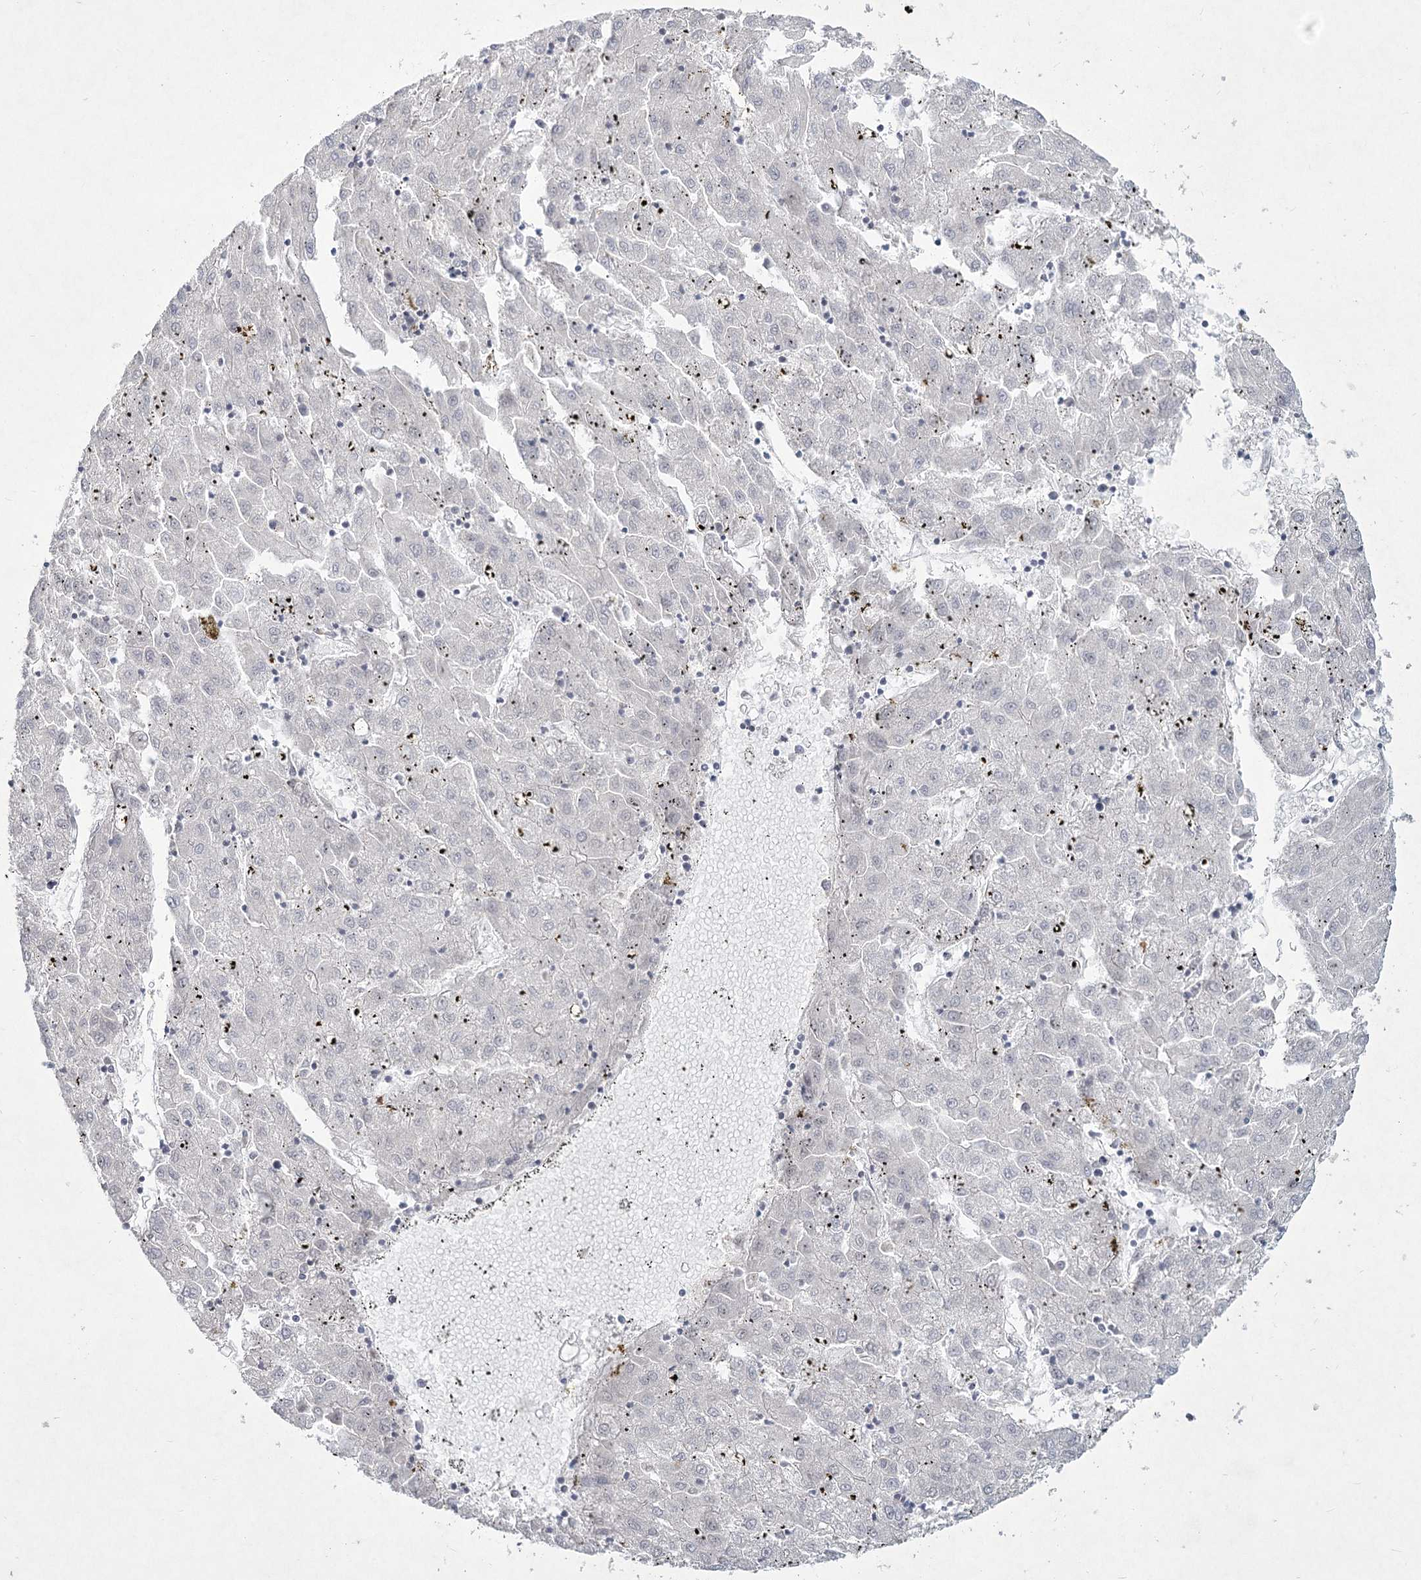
{"staining": {"intensity": "negative", "quantity": "none", "location": "none"}, "tissue": "liver cancer", "cell_type": "Tumor cells", "image_type": "cancer", "snomed": [{"axis": "morphology", "description": "Carcinoma, Hepatocellular, NOS"}, {"axis": "topography", "description": "Liver"}], "caption": "Immunohistochemistry (IHC) image of neoplastic tissue: human liver hepatocellular carcinoma stained with DAB displays no significant protein positivity in tumor cells.", "gene": "LY6G5C", "patient": {"sex": "male", "age": 72}}